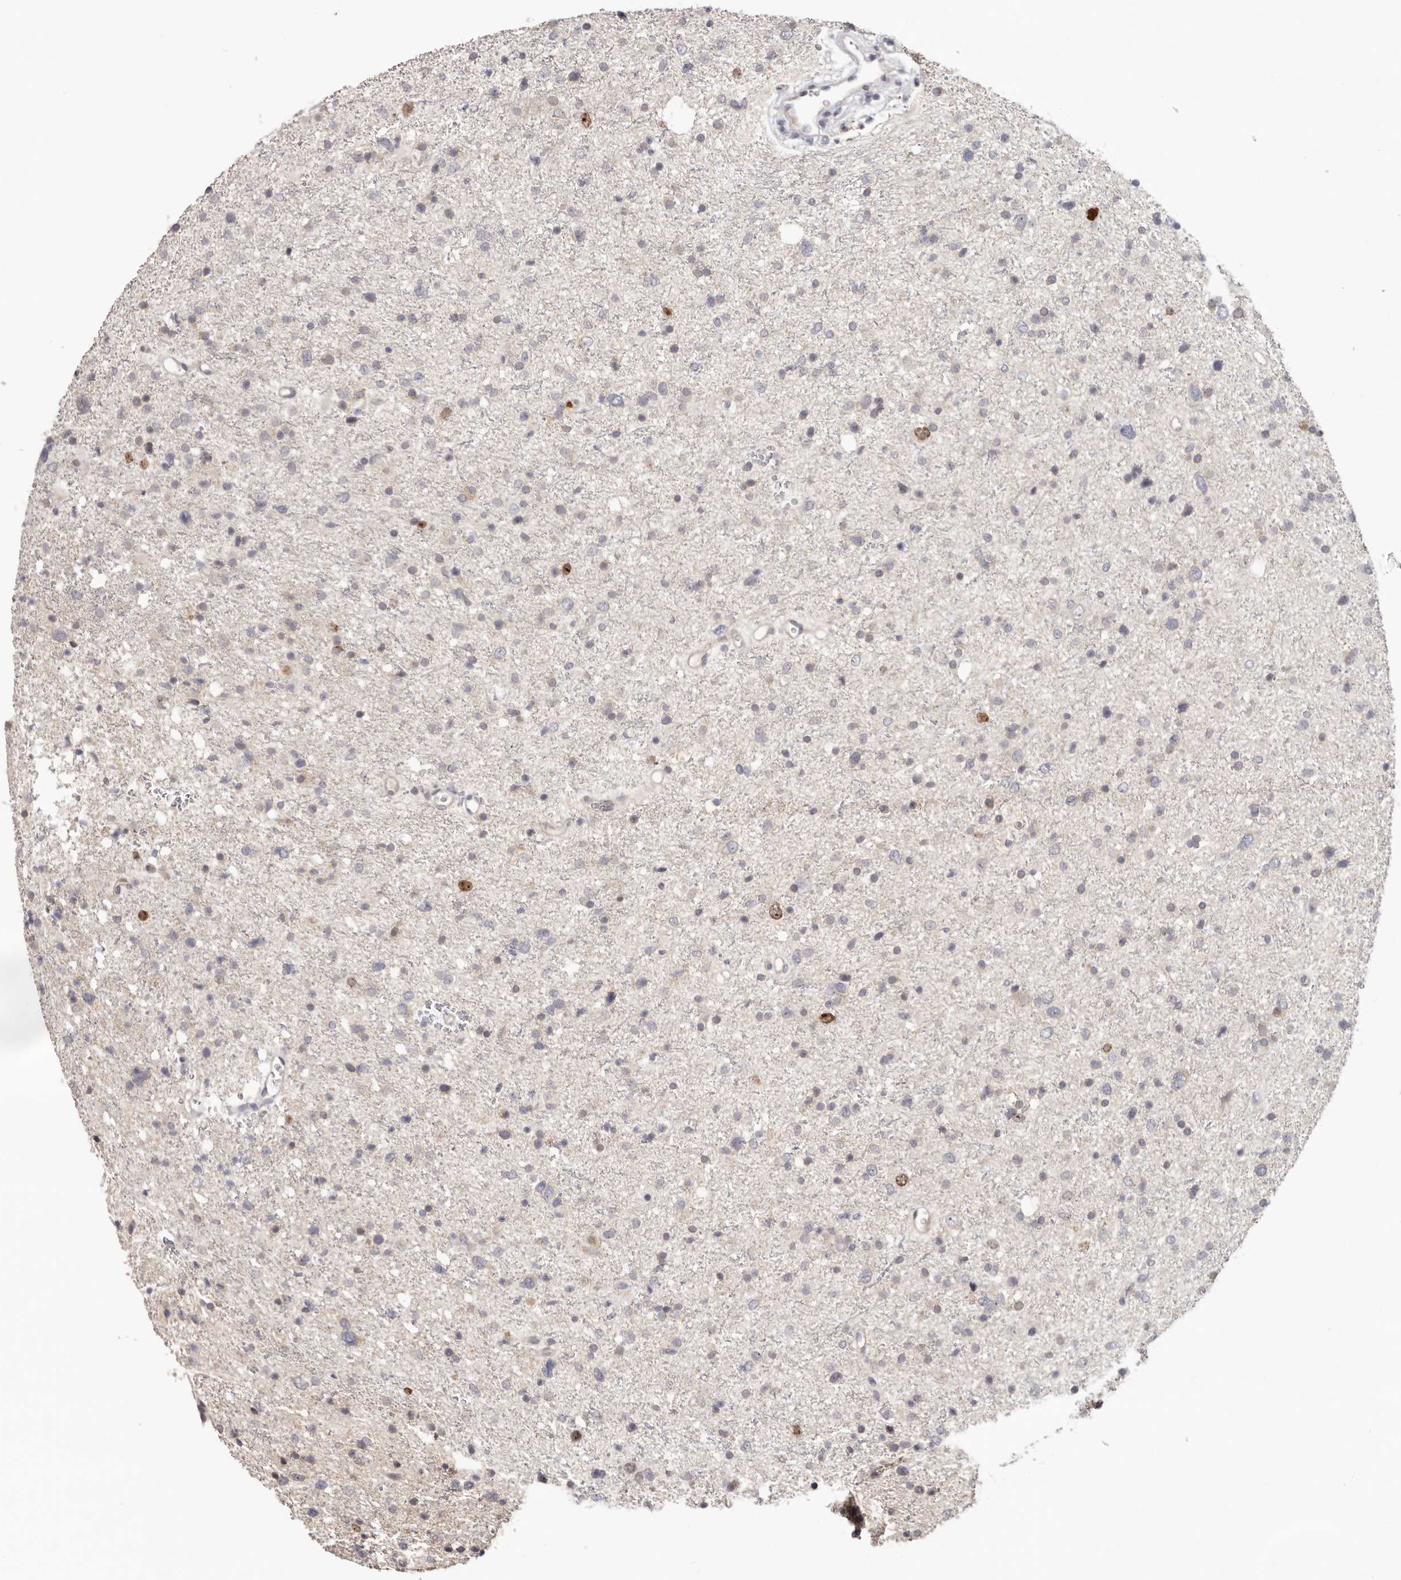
{"staining": {"intensity": "moderate", "quantity": "<25%", "location": "nuclear"}, "tissue": "glioma", "cell_type": "Tumor cells", "image_type": "cancer", "snomed": [{"axis": "morphology", "description": "Glioma, malignant, Low grade"}, {"axis": "topography", "description": "Brain"}], "caption": "A brown stain labels moderate nuclear expression of a protein in human malignant low-grade glioma tumor cells. The protein is stained brown, and the nuclei are stained in blue (DAB IHC with brightfield microscopy, high magnification).", "gene": "CCDC190", "patient": {"sex": "female", "age": 37}}